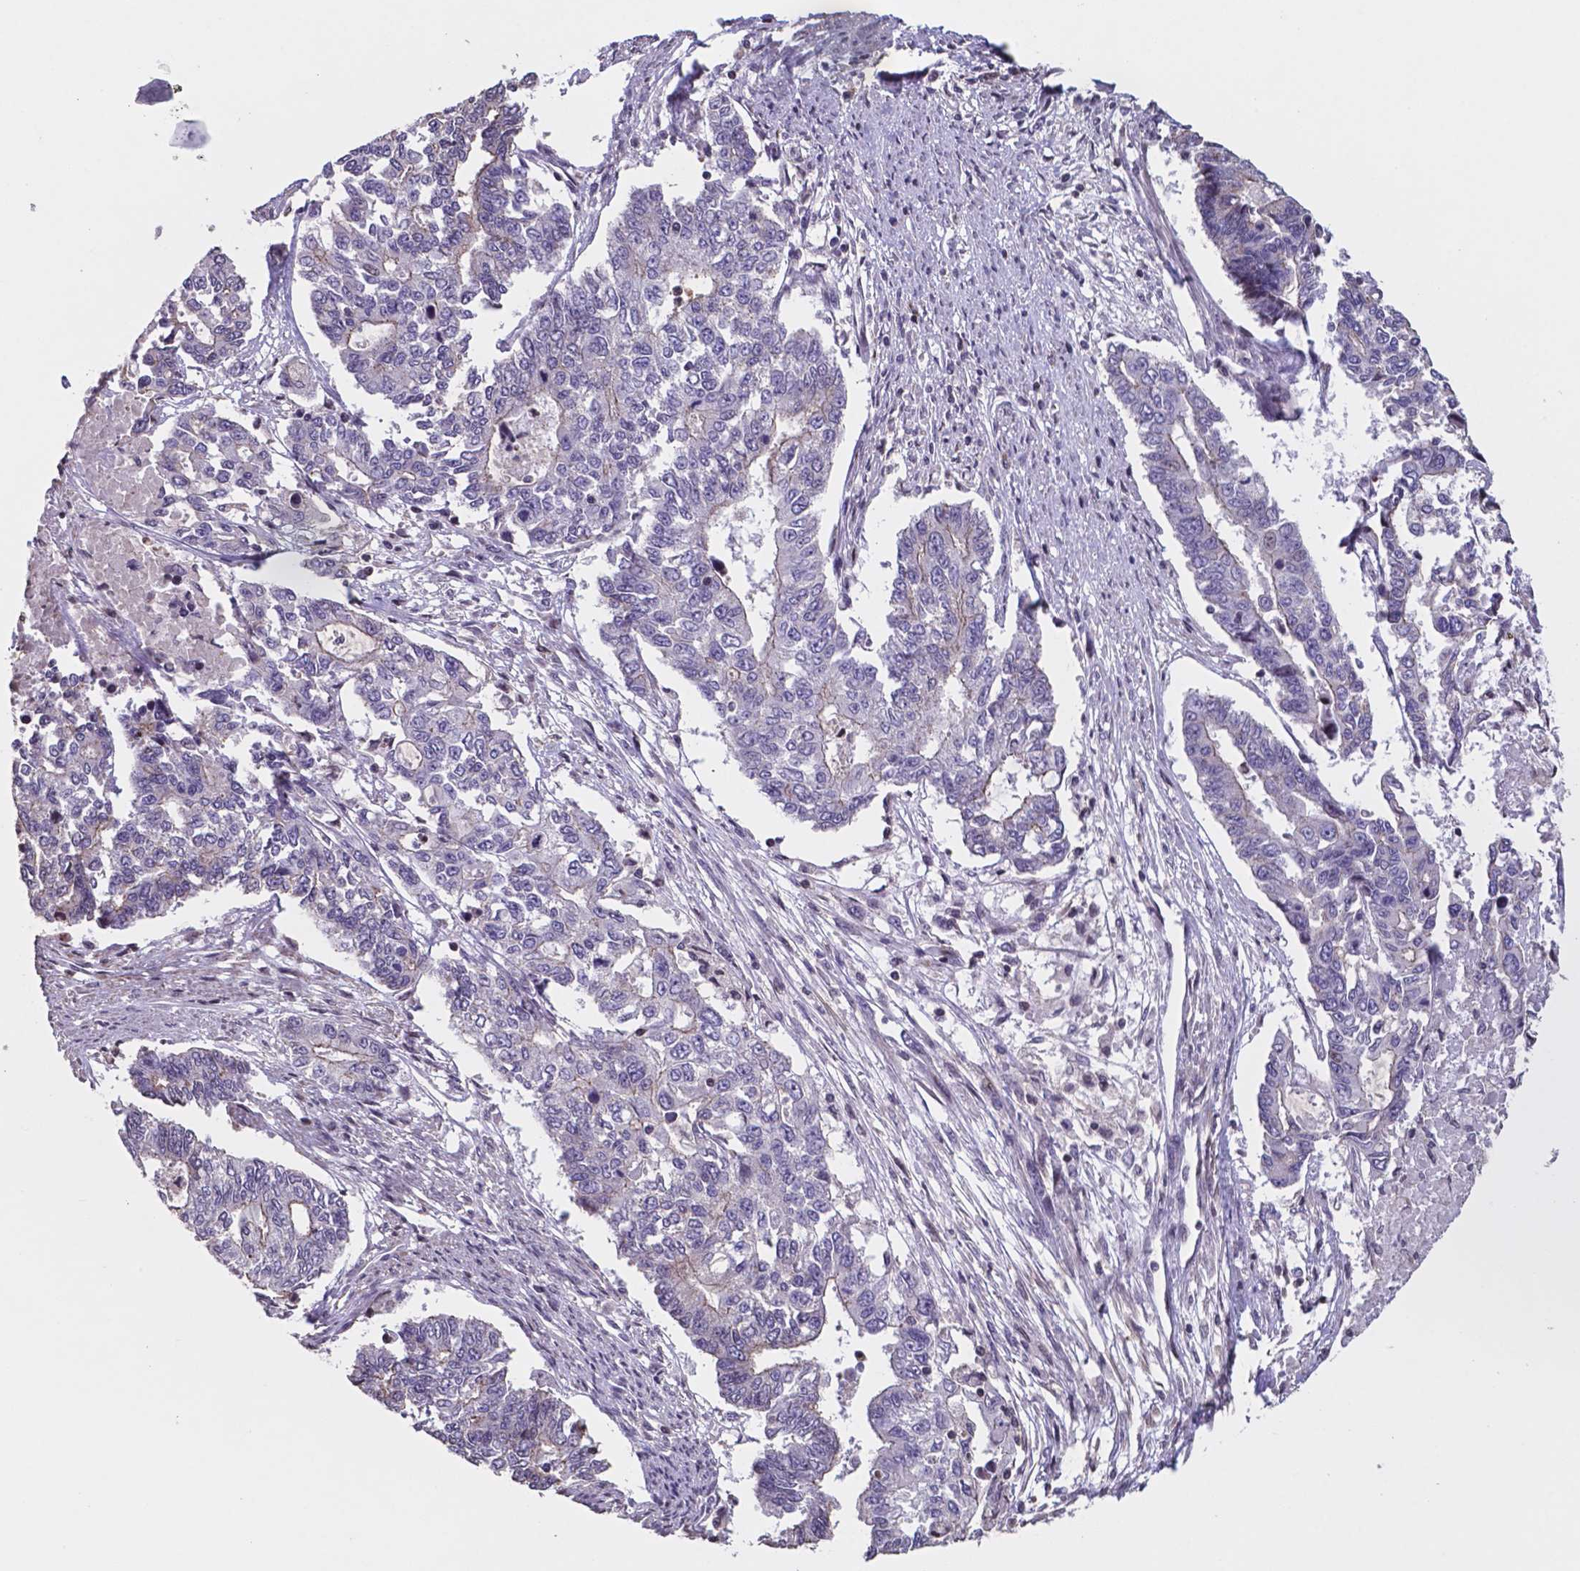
{"staining": {"intensity": "weak", "quantity": "<25%", "location": "cytoplasmic/membranous"}, "tissue": "endometrial cancer", "cell_type": "Tumor cells", "image_type": "cancer", "snomed": [{"axis": "morphology", "description": "Adenocarcinoma, NOS"}, {"axis": "topography", "description": "Uterus"}], "caption": "There is no significant expression in tumor cells of endometrial cancer (adenocarcinoma).", "gene": "MLC1", "patient": {"sex": "female", "age": 59}}